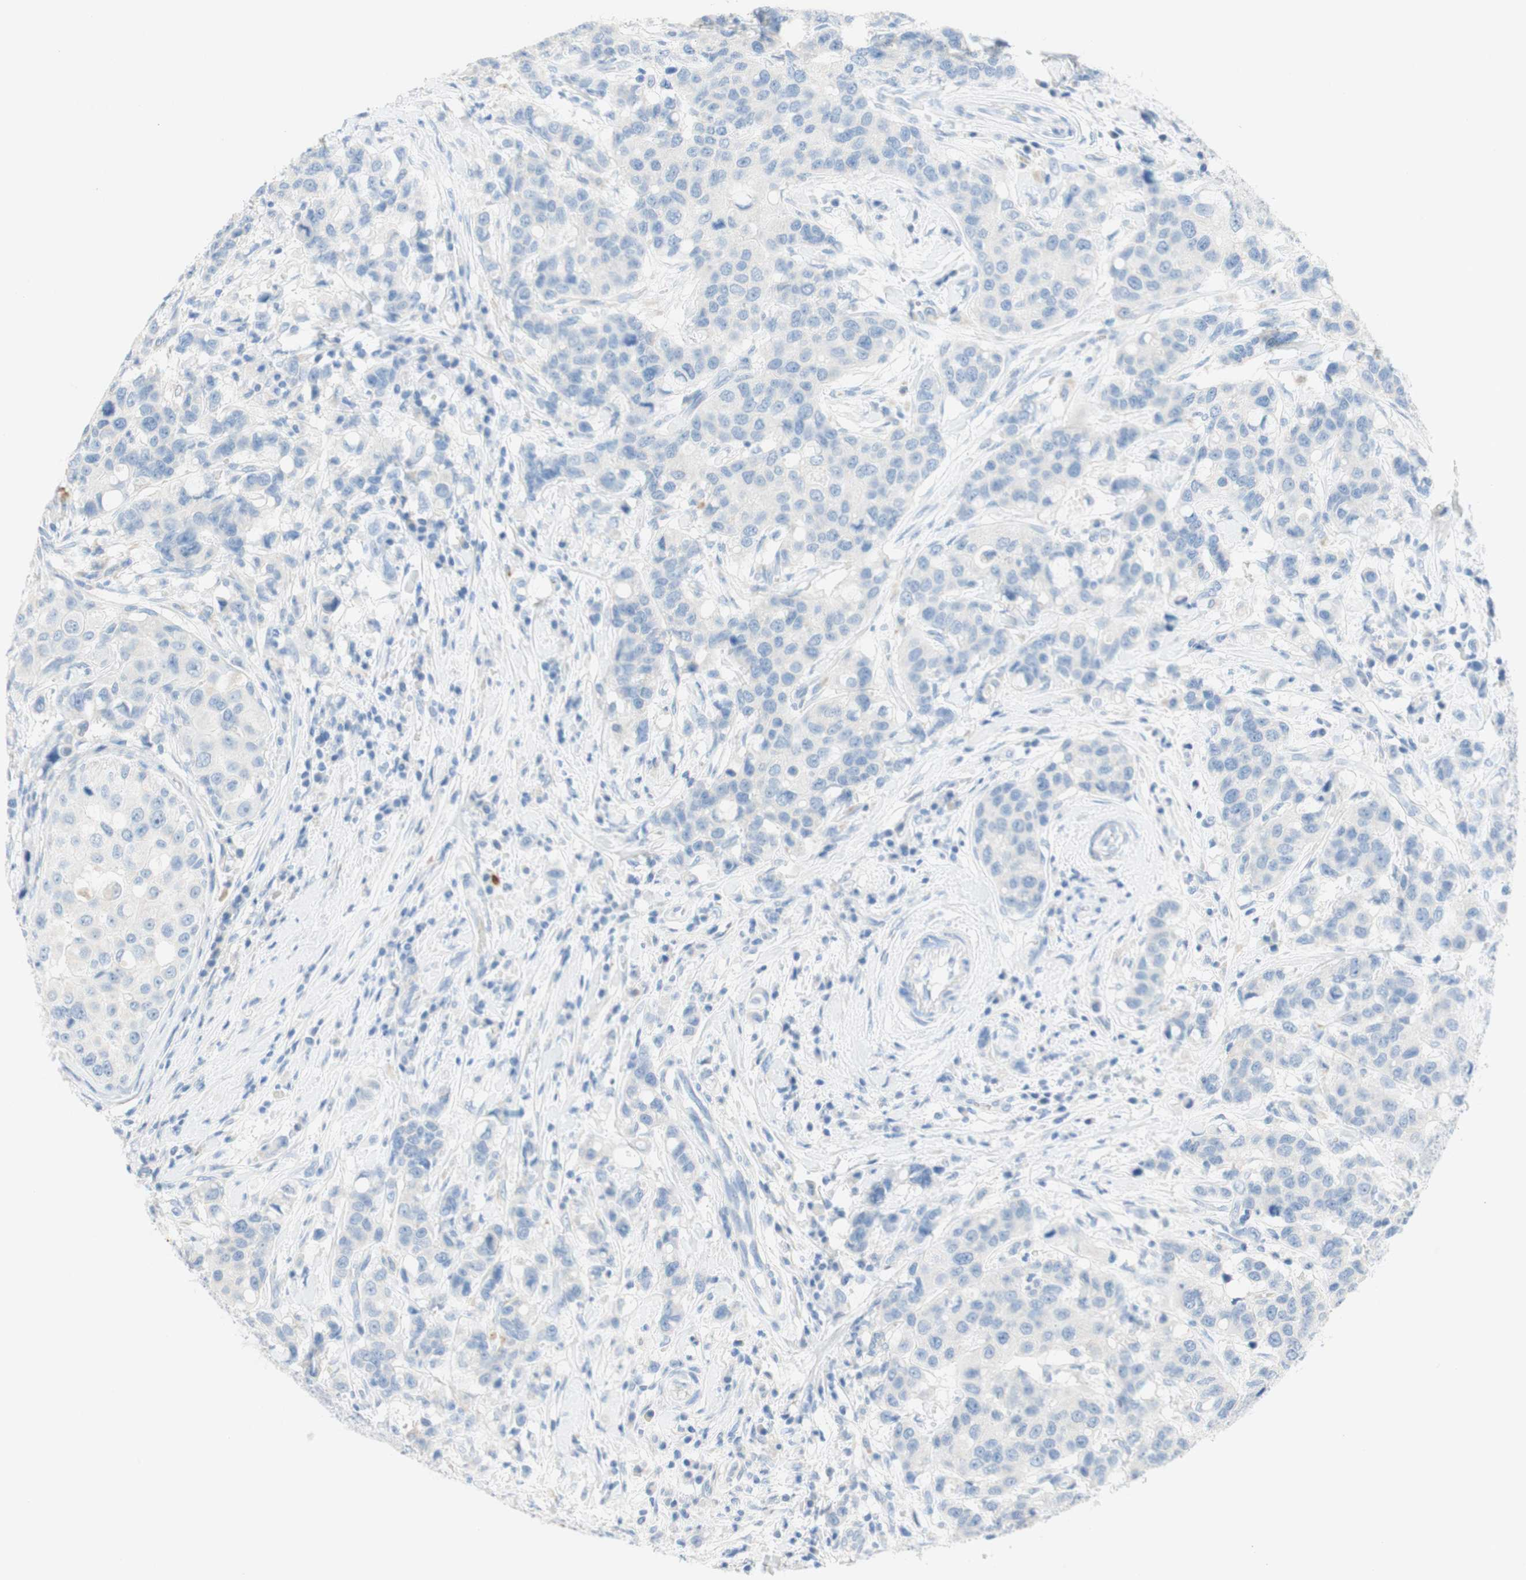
{"staining": {"intensity": "negative", "quantity": "none", "location": "none"}, "tissue": "breast cancer", "cell_type": "Tumor cells", "image_type": "cancer", "snomed": [{"axis": "morphology", "description": "Duct carcinoma"}, {"axis": "topography", "description": "Breast"}], "caption": "This is an immunohistochemistry (IHC) image of breast intraductal carcinoma. There is no expression in tumor cells.", "gene": "POLR2J3", "patient": {"sex": "female", "age": 27}}